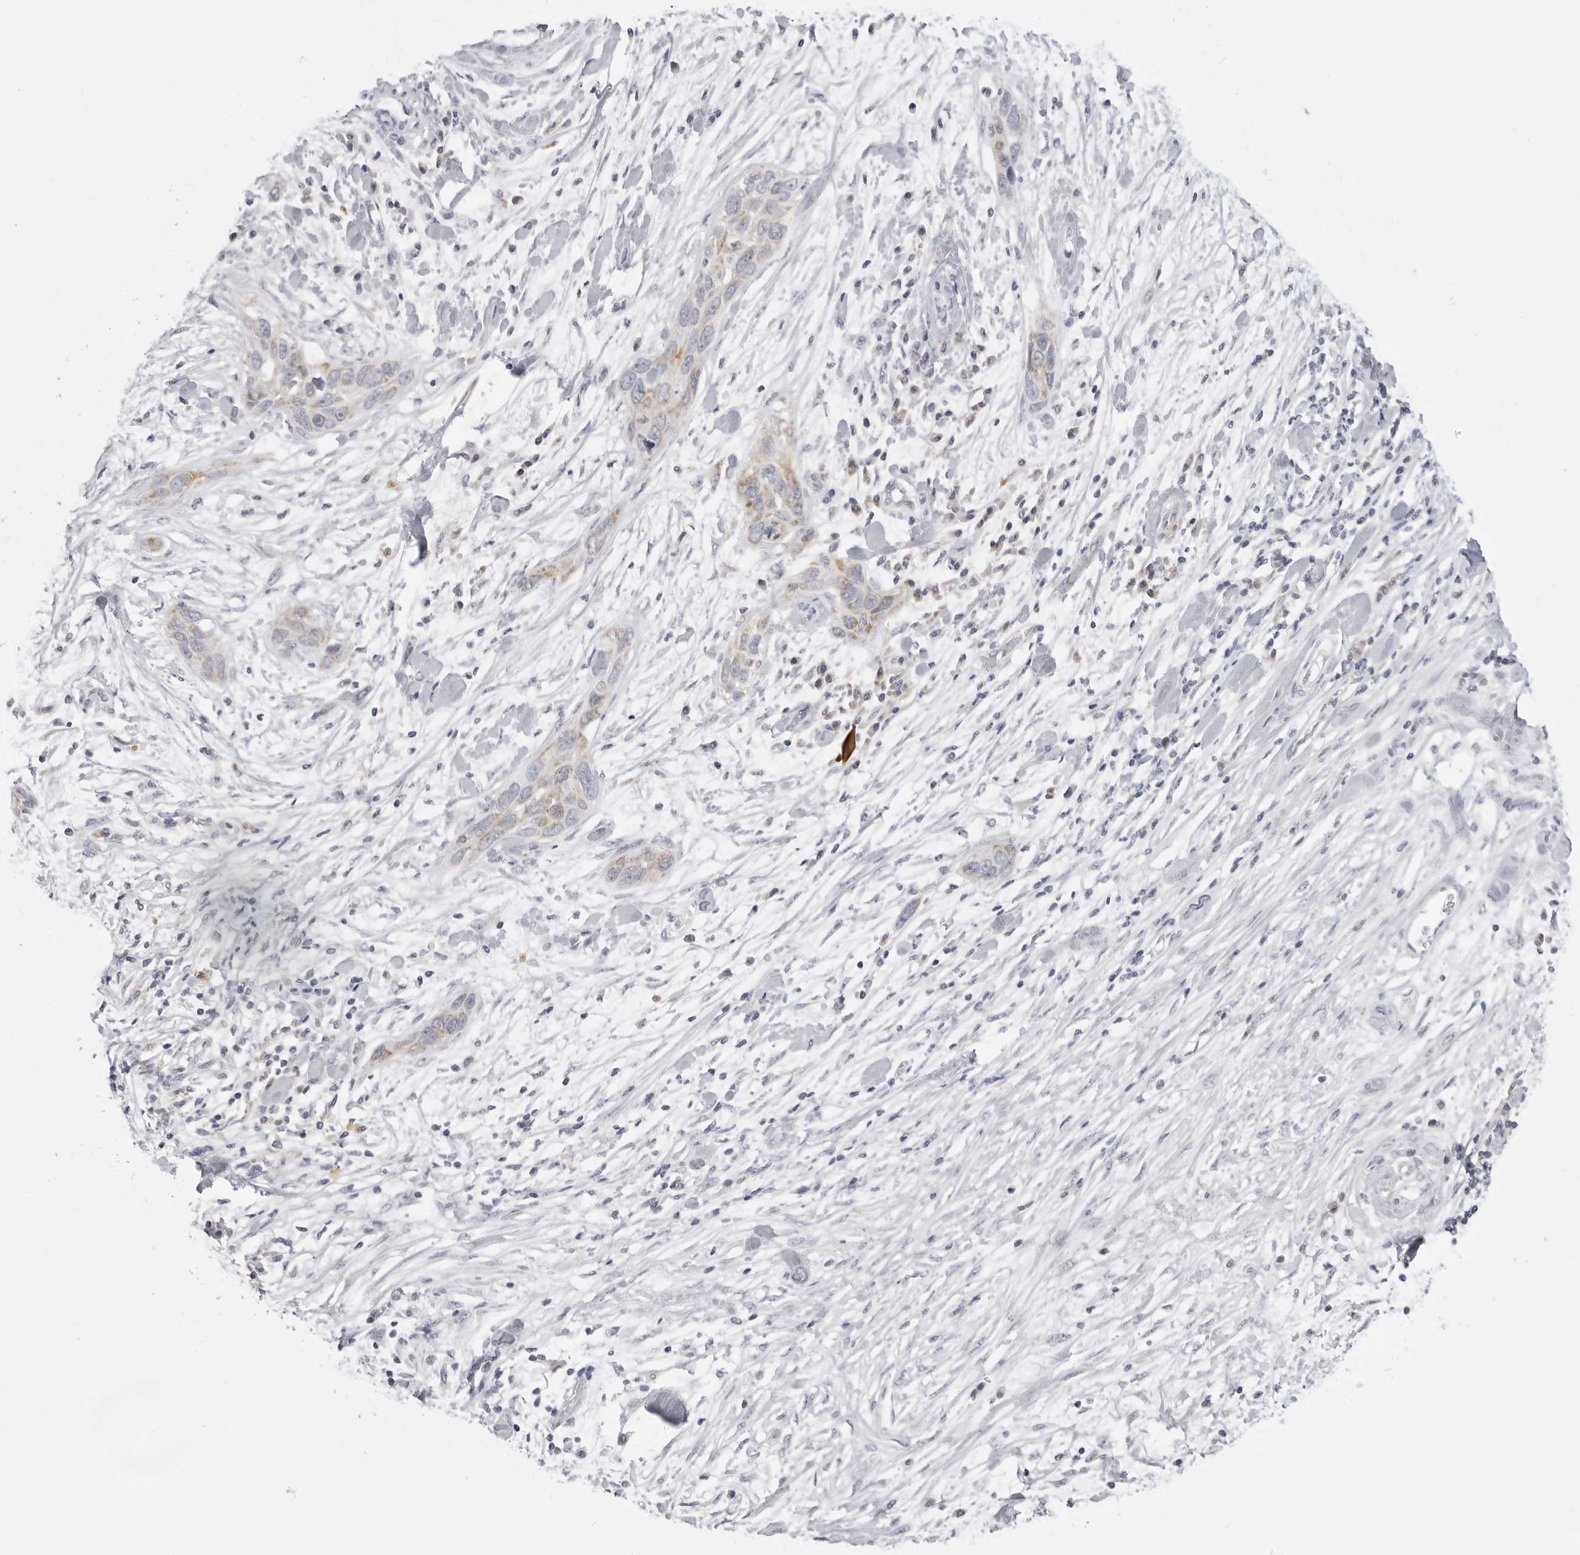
{"staining": {"intensity": "weak", "quantity": "<25%", "location": "cytoplasmic/membranous"}, "tissue": "pancreatic cancer", "cell_type": "Tumor cells", "image_type": "cancer", "snomed": [{"axis": "morphology", "description": "Adenocarcinoma, NOS"}, {"axis": "topography", "description": "Pancreas"}], "caption": "High power microscopy micrograph of an immunohistochemistry (IHC) photomicrograph of pancreatic cancer, revealing no significant staining in tumor cells. The staining is performed using DAB (3,3'-diaminobenzidine) brown chromogen with nuclei counter-stained in using hematoxylin.", "gene": "TUFM", "patient": {"sex": "female", "age": 60}}